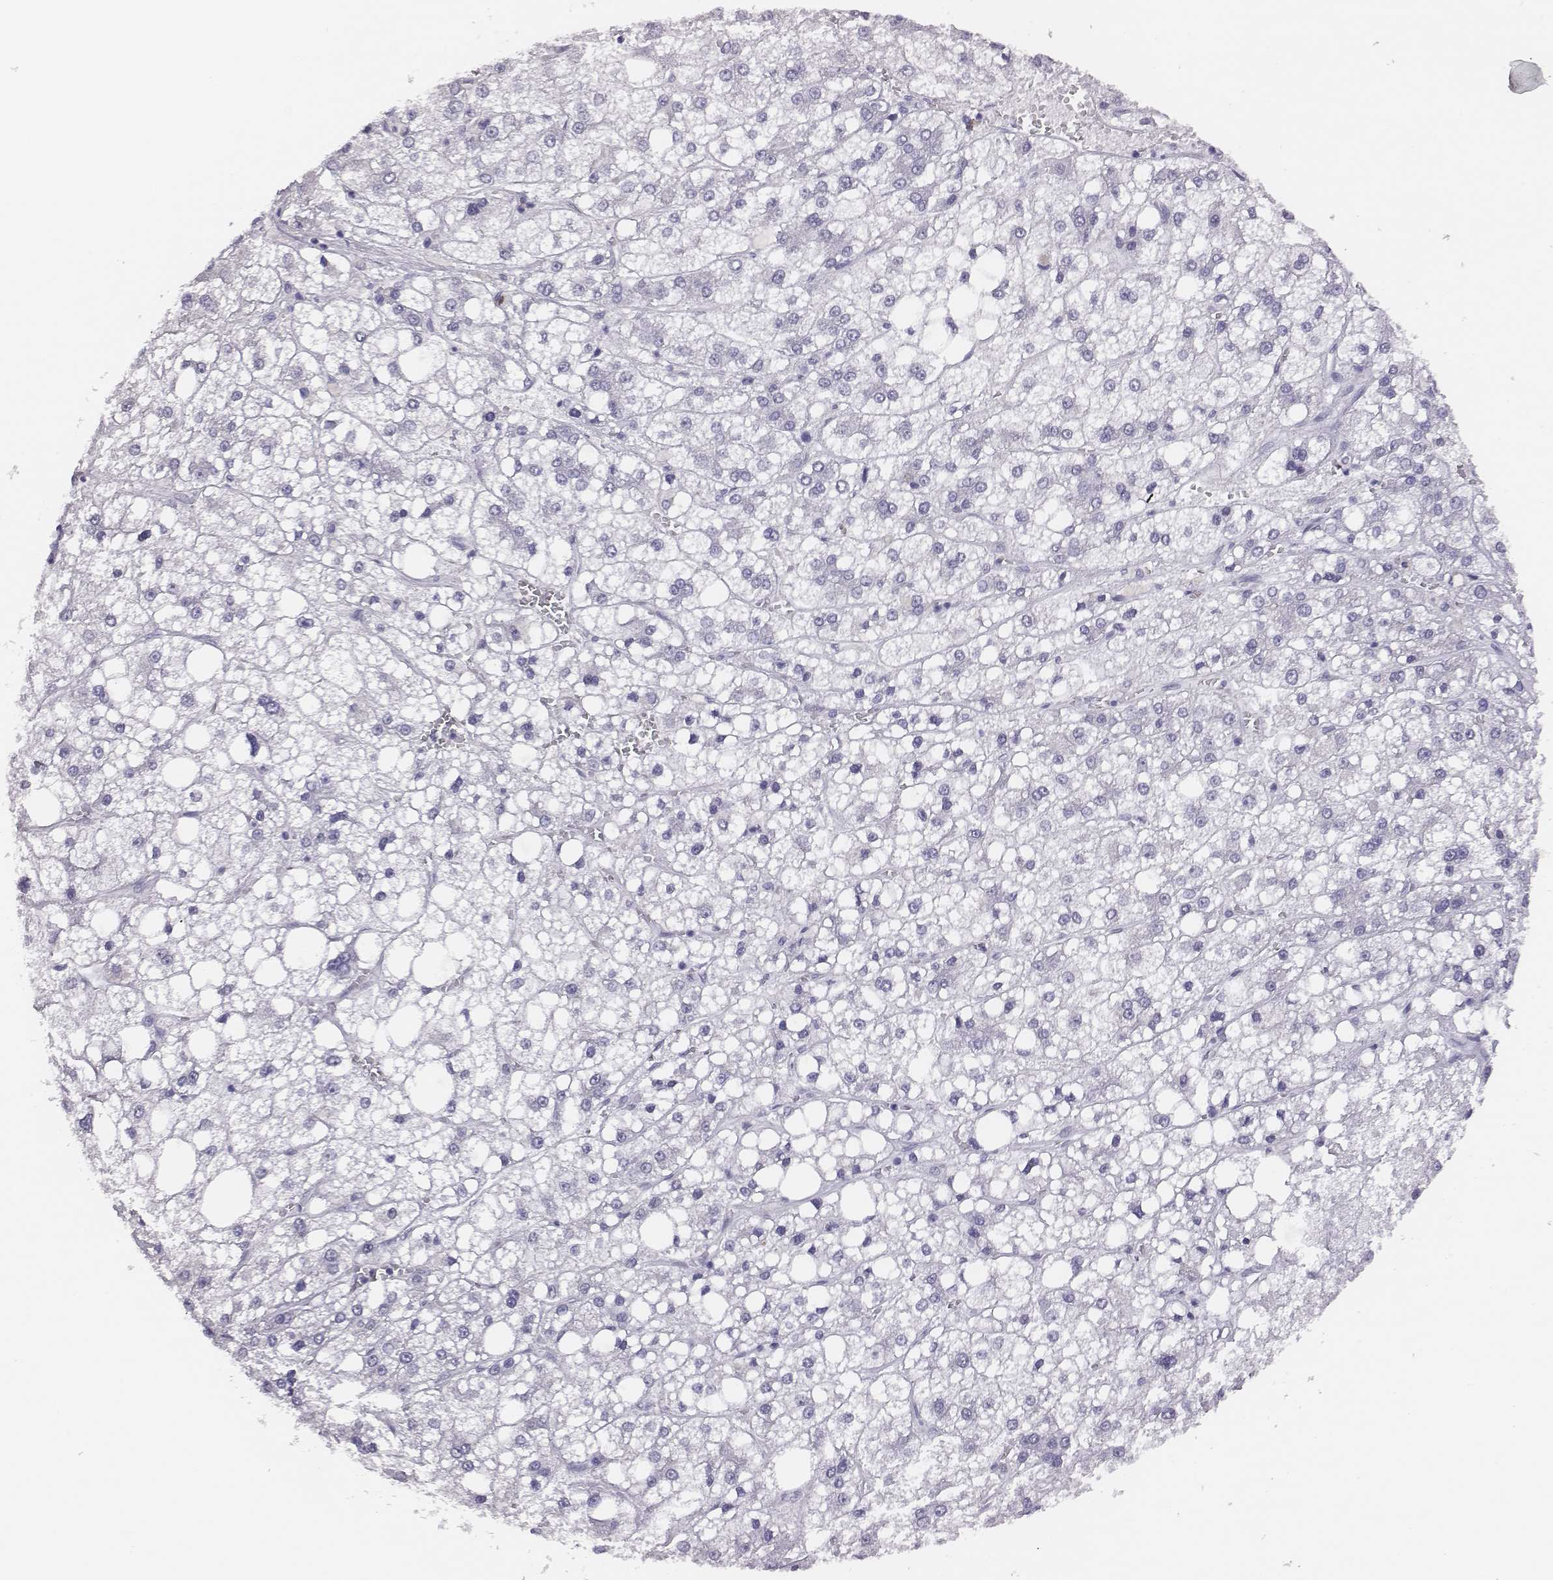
{"staining": {"intensity": "negative", "quantity": "none", "location": "none"}, "tissue": "liver cancer", "cell_type": "Tumor cells", "image_type": "cancer", "snomed": [{"axis": "morphology", "description": "Carcinoma, Hepatocellular, NOS"}, {"axis": "topography", "description": "Liver"}], "caption": "Immunohistochemistry of human hepatocellular carcinoma (liver) reveals no expression in tumor cells.", "gene": "ACOD1", "patient": {"sex": "male", "age": 73}}